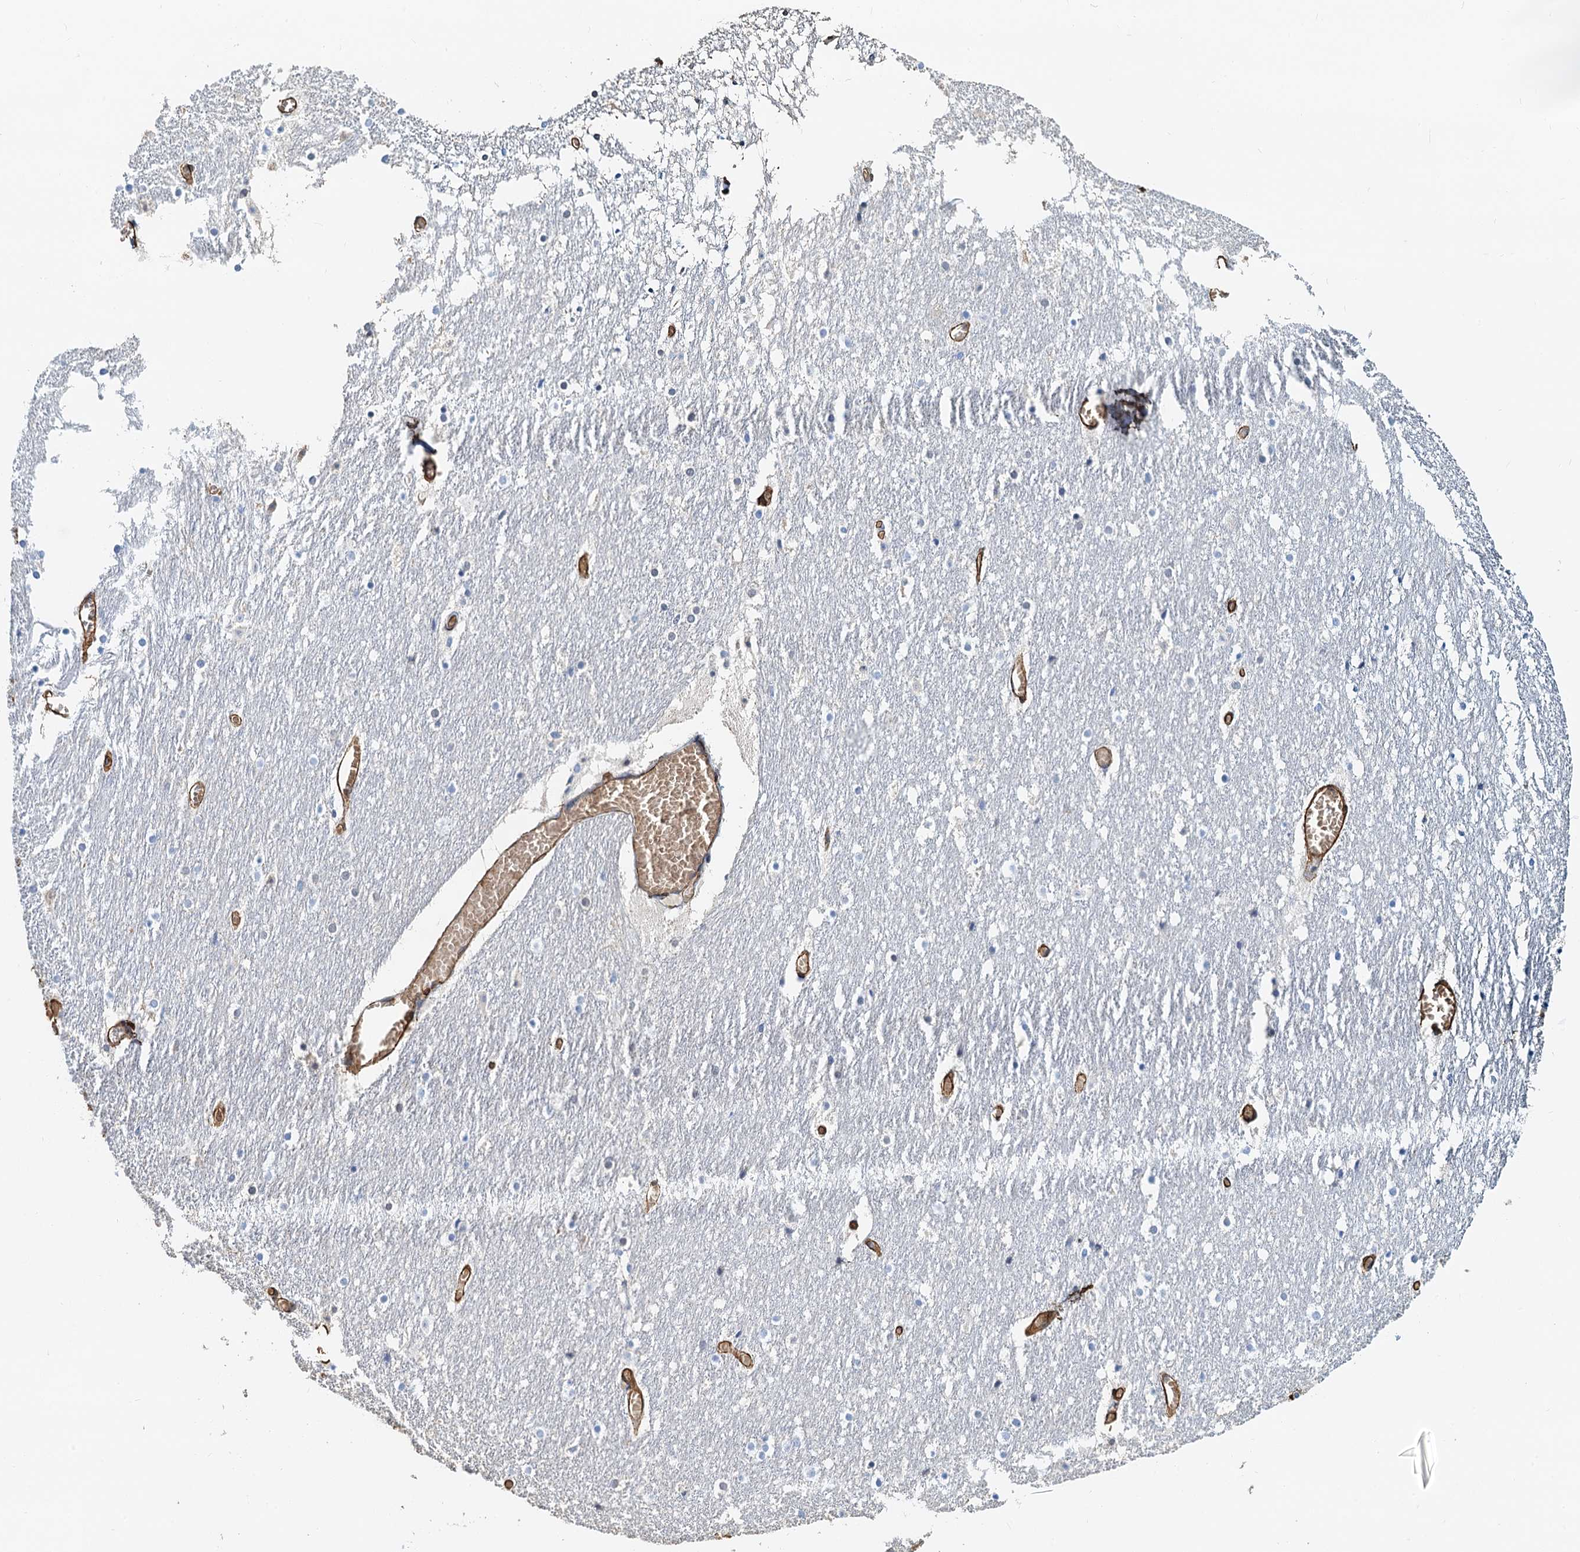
{"staining": {"intensity": "negative", "quantity": "none", "location": "none"}, "tissue": "cerebellum", "cell_type": "Cells in granular layer", "image_type": "normal", "snomed": [{"axis": "morphology", "description": "Normal tissue, NOS"}, {"axis": "topography", "description": "Cerebellum"}], "caption": "Photomicrograph shows no protein positivity in cells in granular layer of benign cerebellum. (DAB (3,3'-diaminobenzidine) IHC, high magnification).", "gene": "DGKG", "patient": {"sex": "female", "age": 28}}